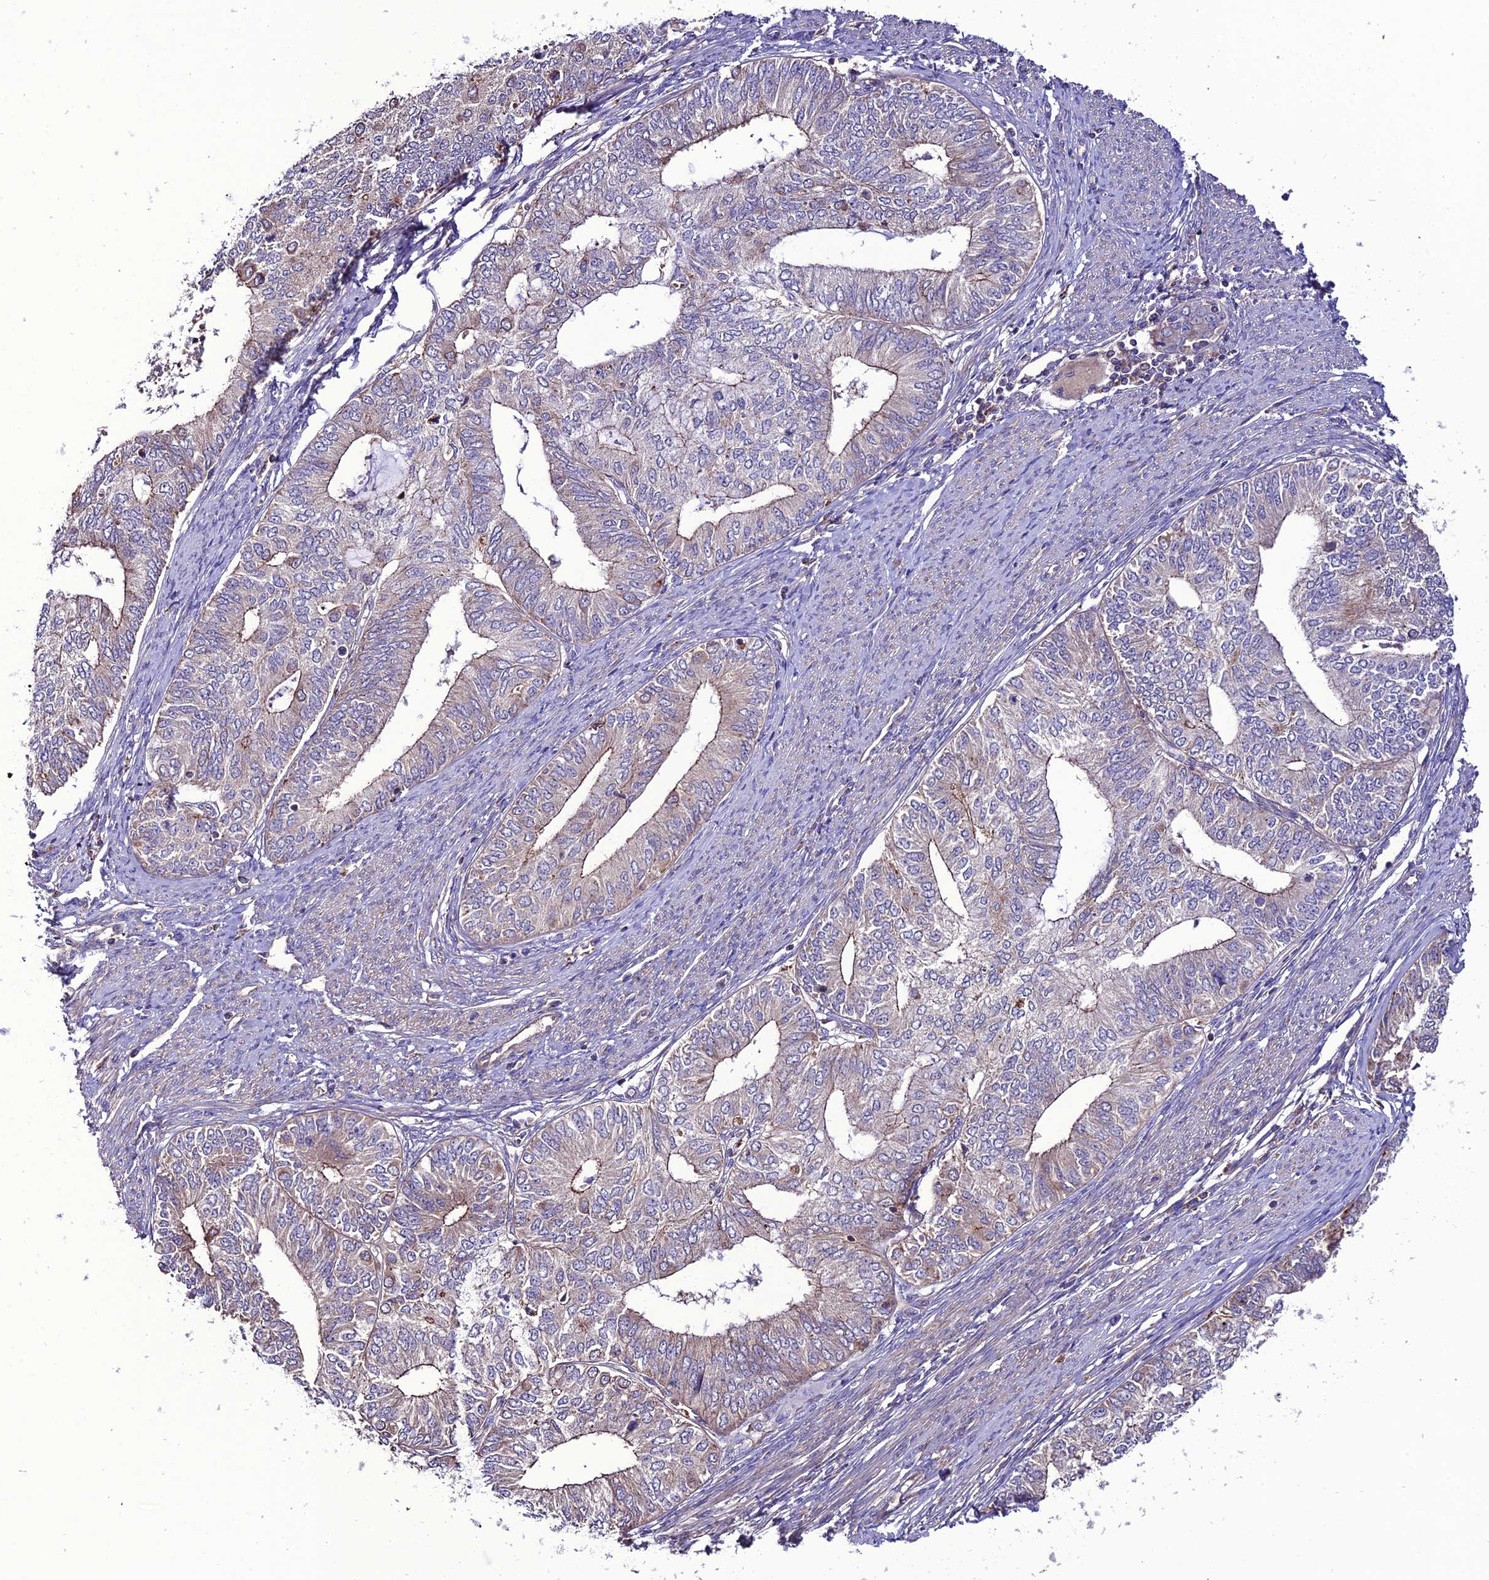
{"staining": {"intensity": "moderate", "quantity": "<25%", "location": "cytoplasmic/membranous"}, "tissue": "endometrial cancer", "cell_type": "Tumor cells", "image_type": "cancer", "snomed": [{"axis": "morphology", "description": "Adenocarcinoma, NOS"}, {"axis": "topography", "description": "Endometrium"}], "caption": "The image reveals staining of endometrial cancer, revealing moderate cytoplasmic/membranous protein expression (brown color) within tumor cells.", "gene": "PPIL3", "patient": {"sex": "female", "age": 68}}